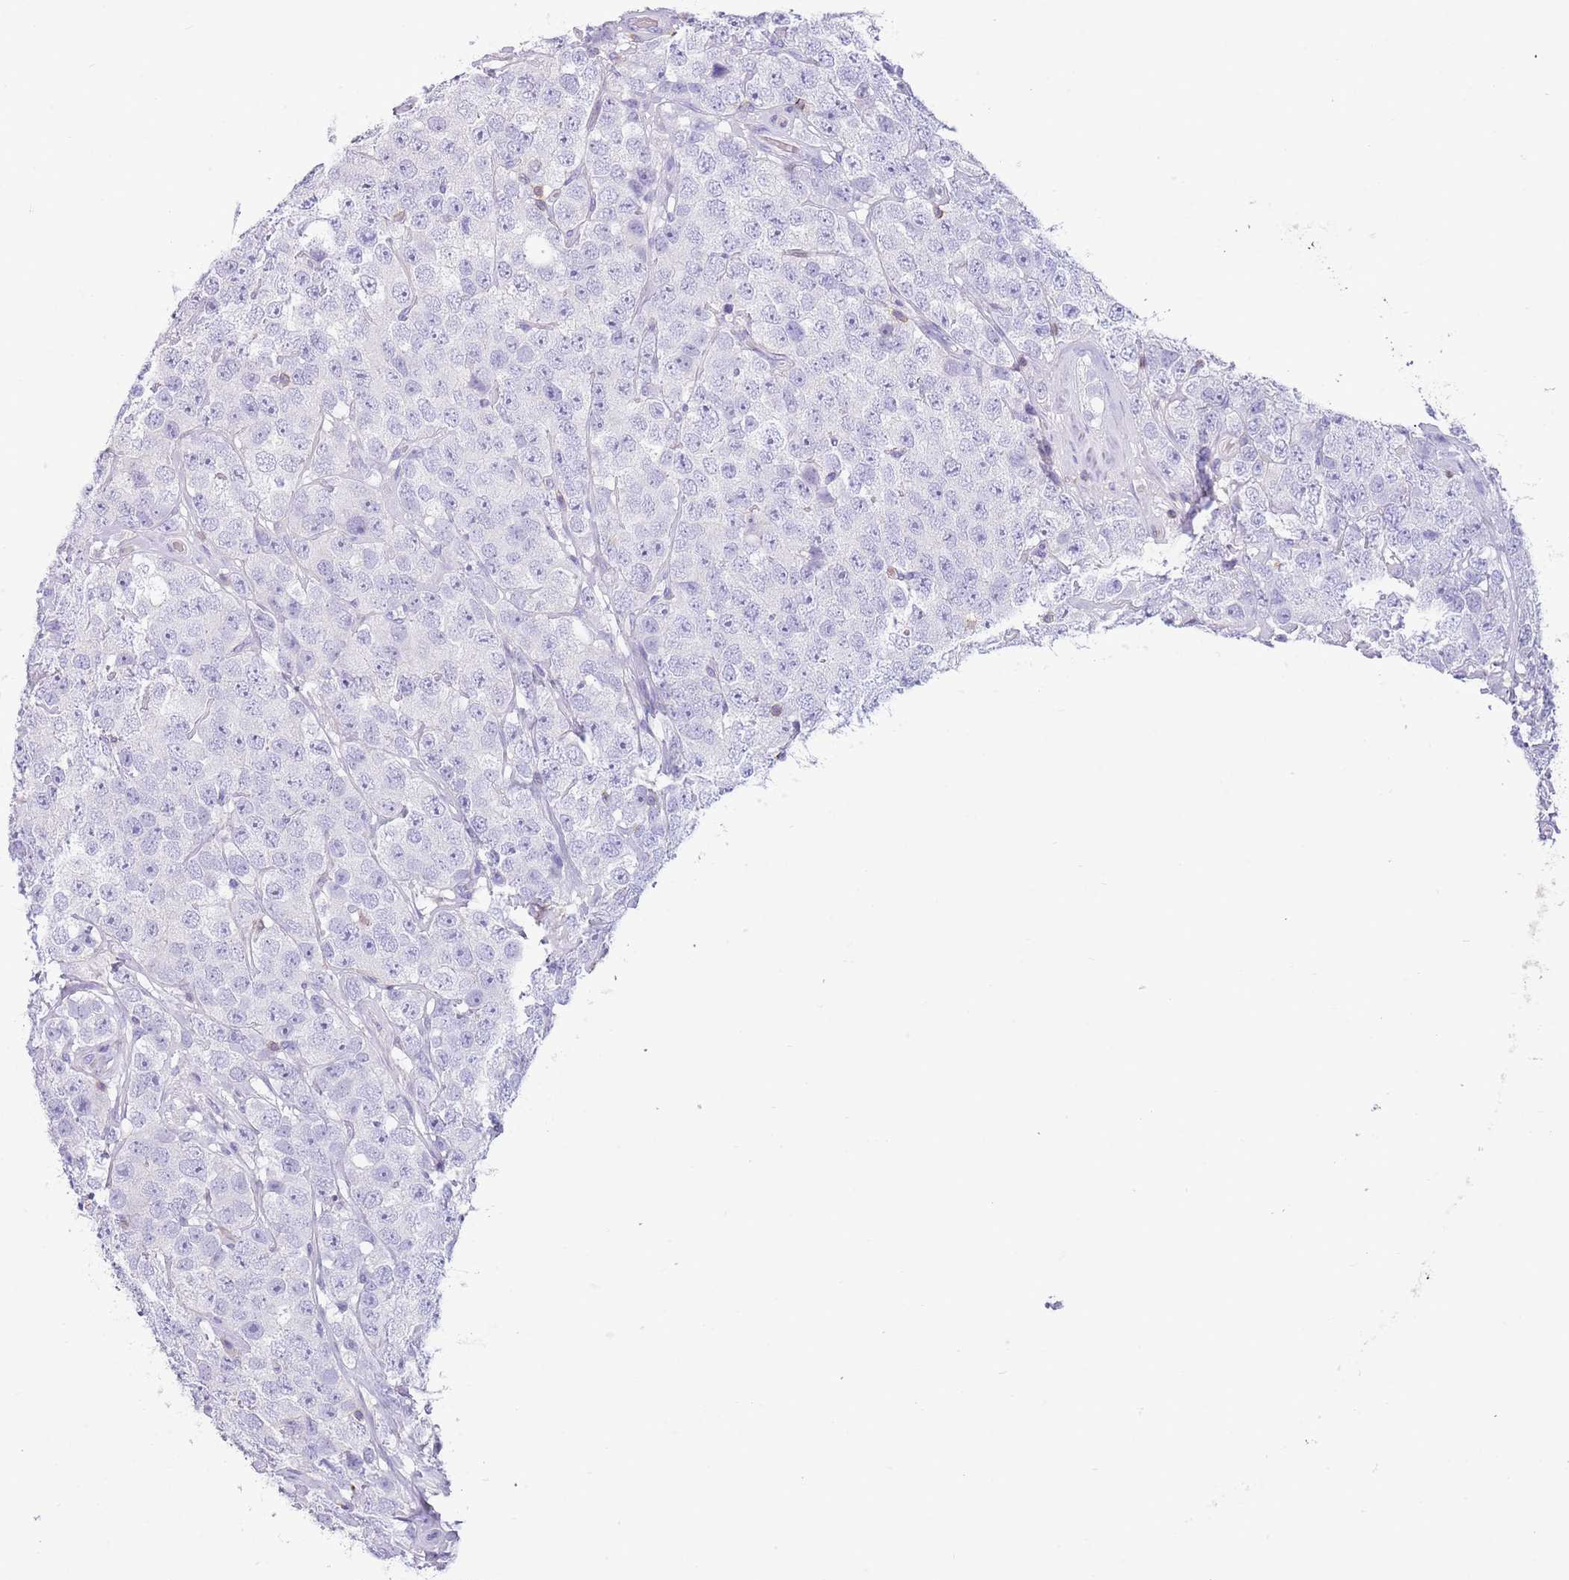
{"staining": {"intensity": "negative", "quantity": "none", "location": "none"}, "tissue": "testis cancer", "cell_type": "Tumor cells", "image_type": "cancer", "snomed": [{"axis": "morphology", "description": "Seminoma, NOS"}, {"axis": "topography", "description": "Testis"}], "caption": "A high-resolution image shows IHC staining of testis seminoma, which shows no significant positivity in tumor cells. The staining was performed using DAB (3,3'-diaminobenzidine) to visualize the protein expression in brown, while the nuclei were stained in blue with hematoxylin (Magnification: 20x).", "gene": "OR4Q3", "patient": {"sex": "male", "age": 28}}